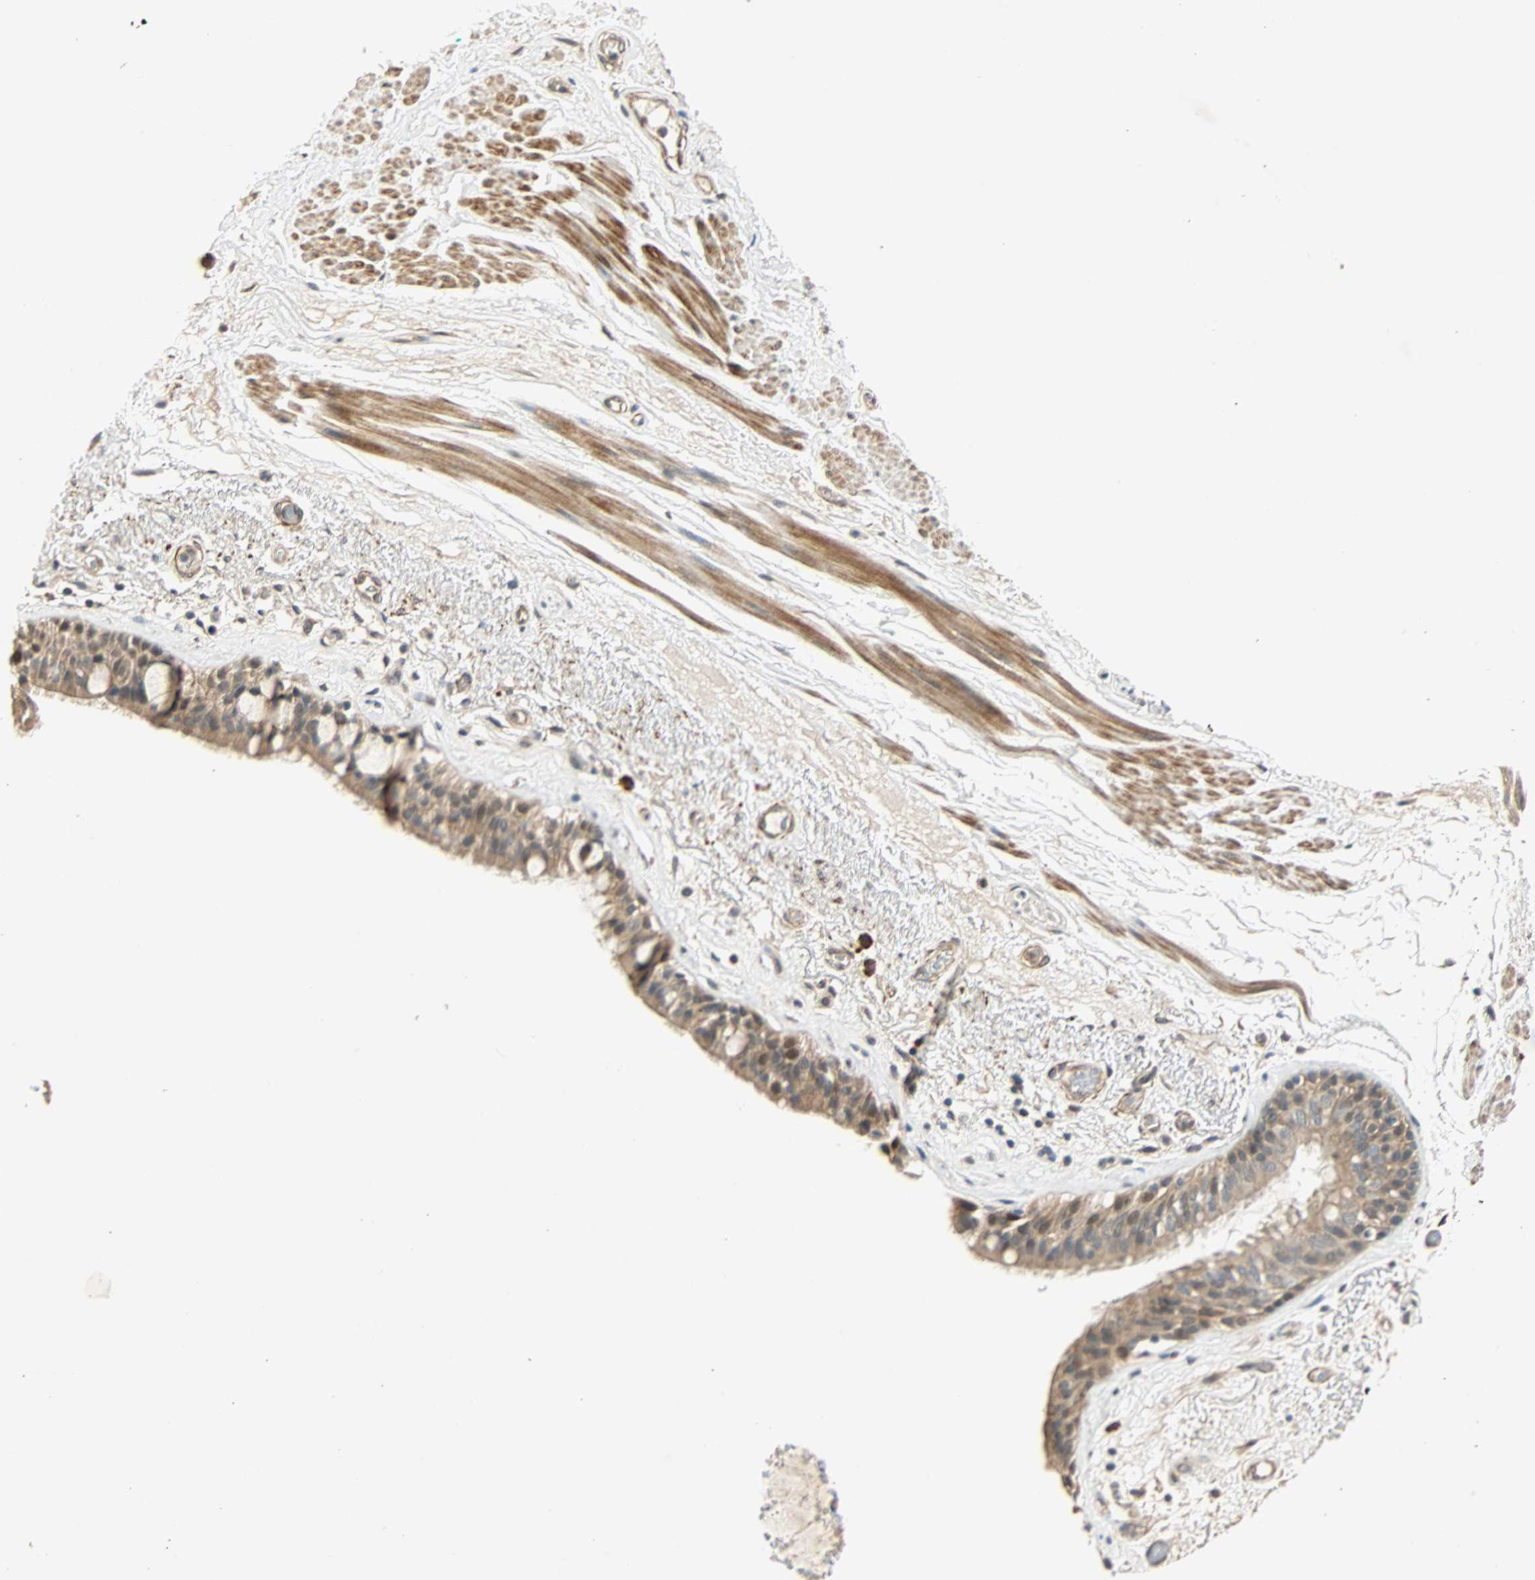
{"staining": {"intensity": "moderate", "quantity": "25%-75%", "location": "cytoplasmic/membranous,nuclear"}, "tissue": "bronchus", "cell_type": "Respiratory epithelial cells", "image_type": "normal", "snomed": [{"axis": "morphology", "description": "Normal tissue, NOS"}, {"axis": "topography", "description": "Bronchus"}], "caption": "Protein staining demonstrates moderate cytoplasmic/membranous,nuclear positivity in approximately 25%-75% of respiratory epithelial cells in benign bronchus.", "gene": "QSER1", "patient": {"sex": "male", "age": 66}}